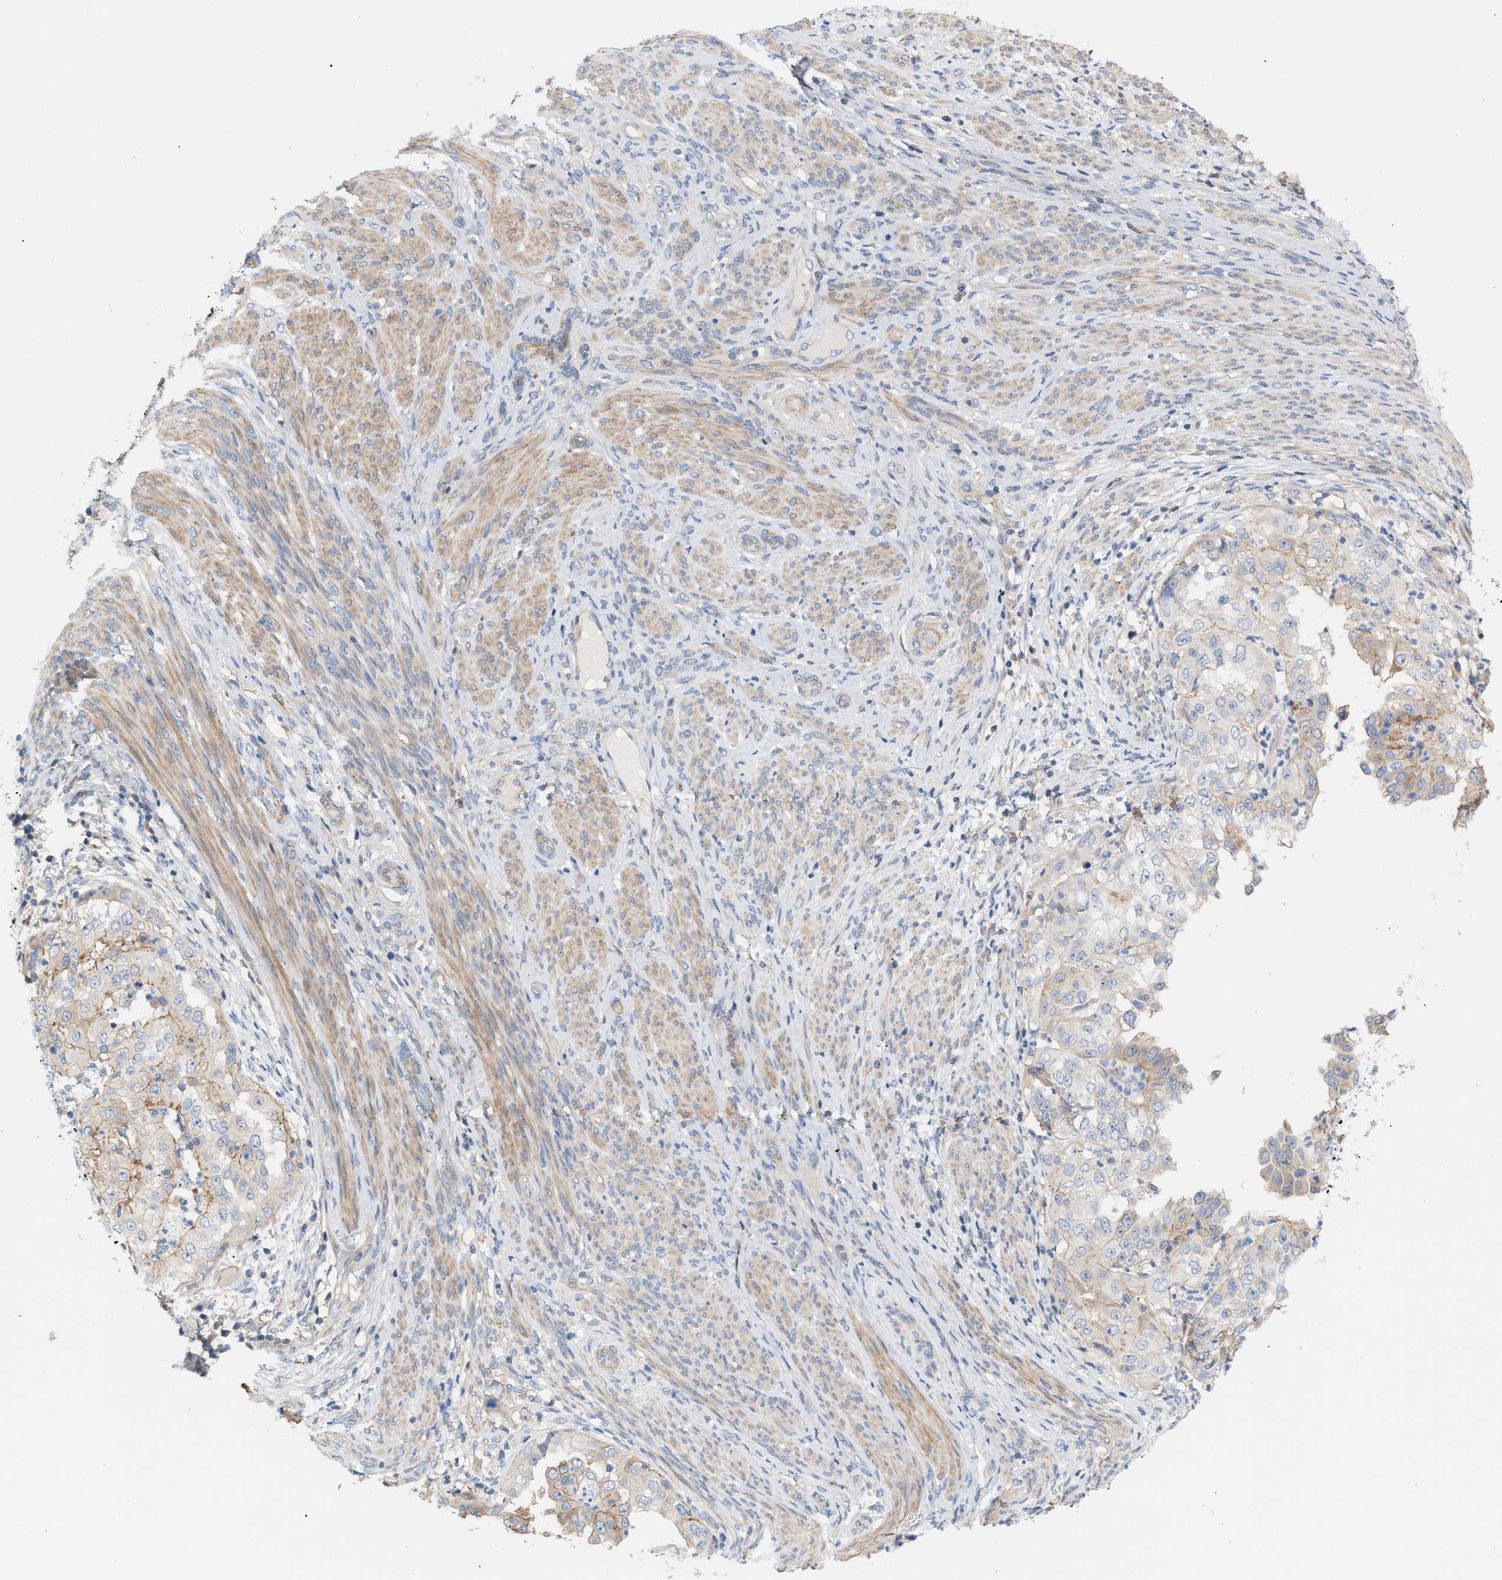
{"staining": {"intensity": "weak", "quantity": "25%-75%", "location": "cytoplasmic/membranous"}, "tissue": "endometrial cancer", "cell_type": "Tumor cells", "image_type": "cancer", "snomed": [{"axis": "morphology", "description": "Adenocarcinoma, NOS"}, {"axis": "topography", "description": "Endometrium"}], "caption": "Adenocarcinoma (endometrial) stained for a protein (brown) displays weak cytoplasmic/membranous positive positivity in about 25%-75% of tumor cells.", "gene": "LRCH1", "patient": {"sex": "female", "age": 85}}